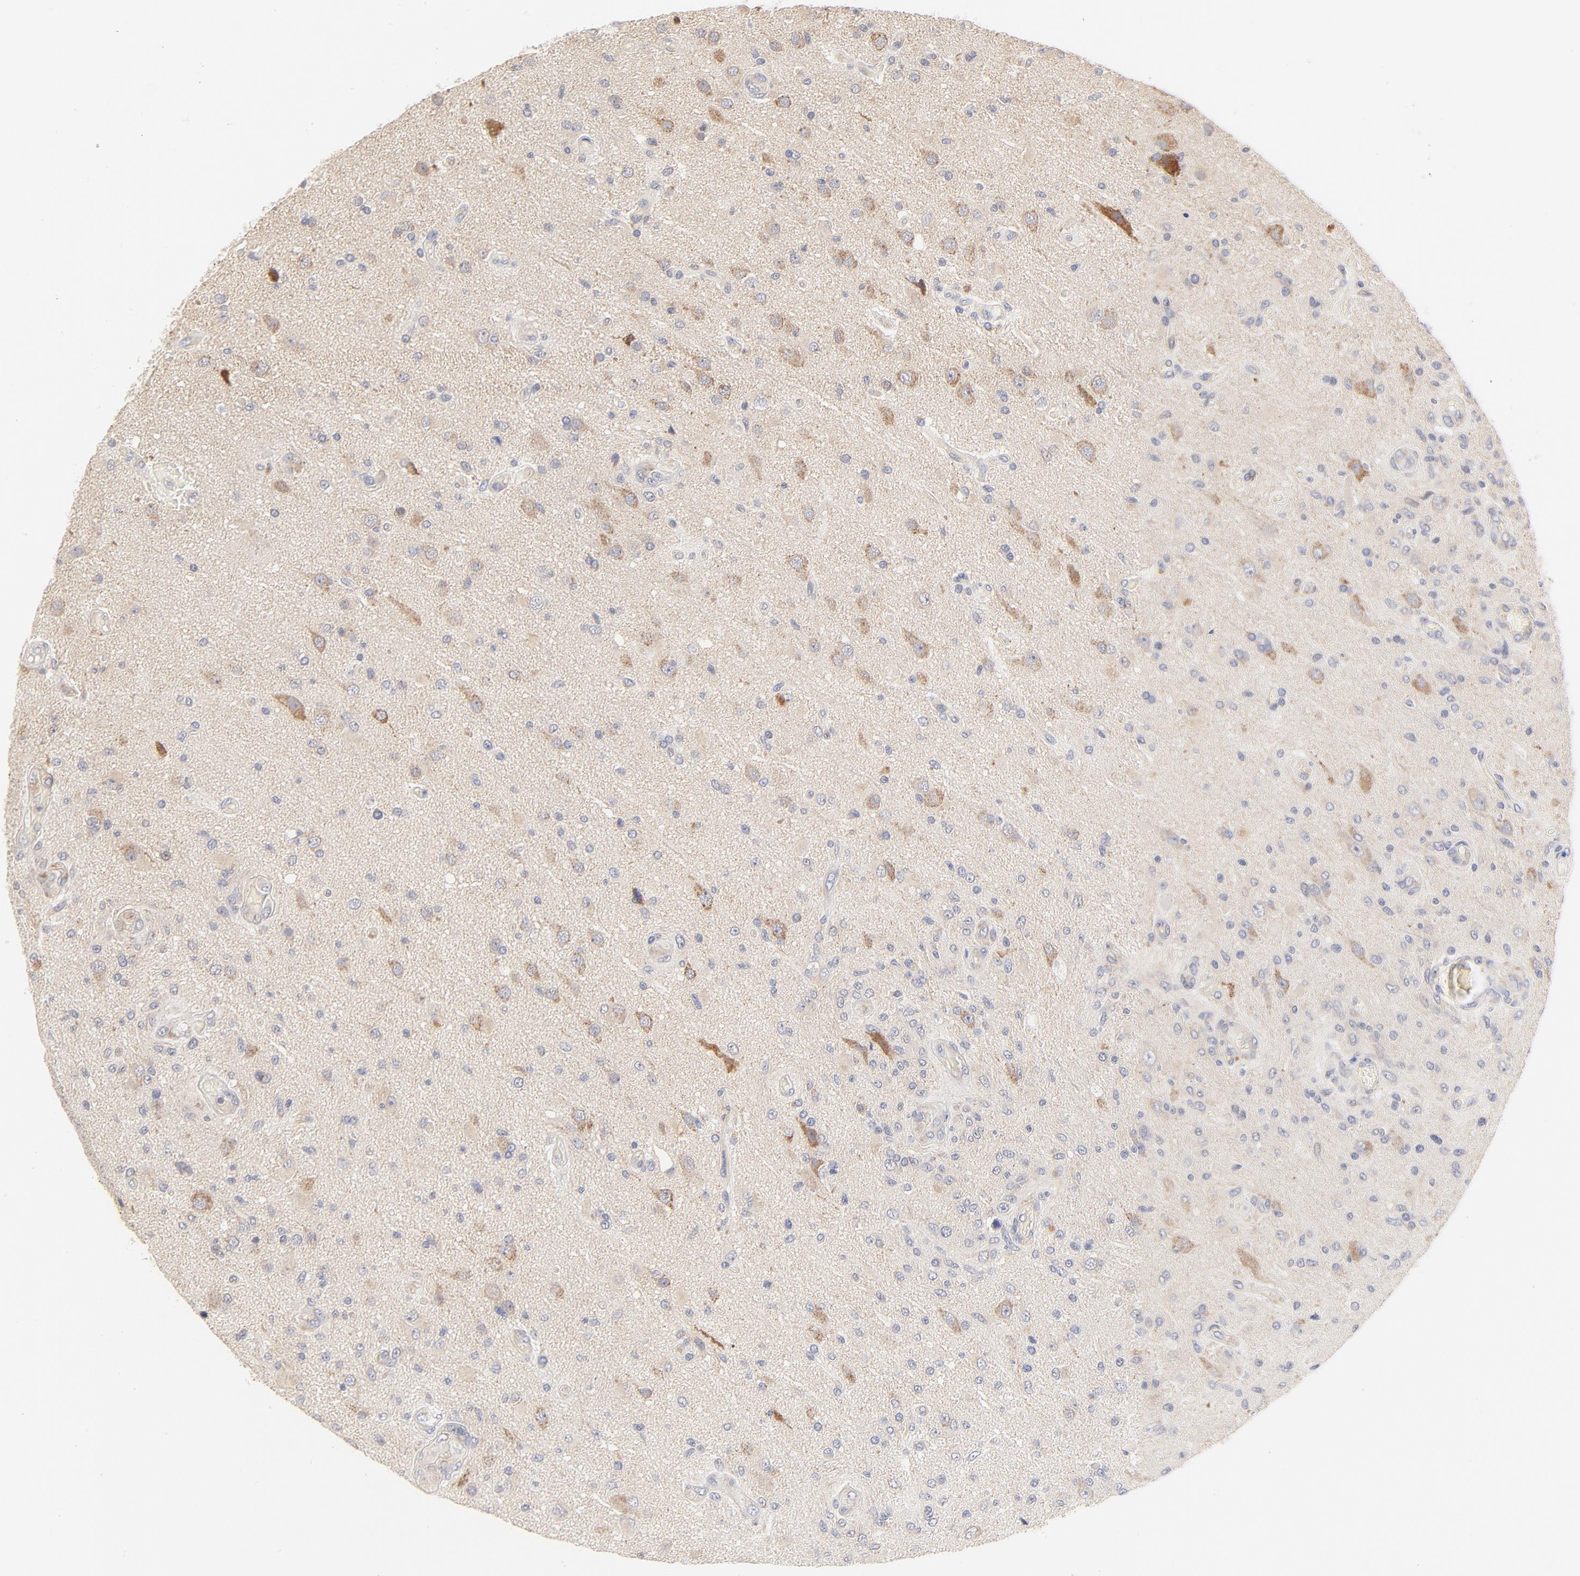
{"staining": {"intensity": "weak", "quantity": "25%-75%", "location": "cytoplasmic/membranous"}, "tissue": "glioma", "cell_type": "Tumor cells", "image_type": "cancer", "snomed": [{"axis": "morphology", "description": "Normal tissue, NOS"}, {"axis": "morphology", "description": "Glioma, malignant, High grade"}, {"axis": "topography", "description": "Cerebral cortex"}], "caption": "A high-resolution micrograph shows immunohistochemistry staining of high-grade glioma (malignant), which demonstrates weak cytoplasmic/membranous positivity in about 25%-75% of tumor cells.", "gene": "MTERF2", "patient": {"sex": "male", "age": 77}}